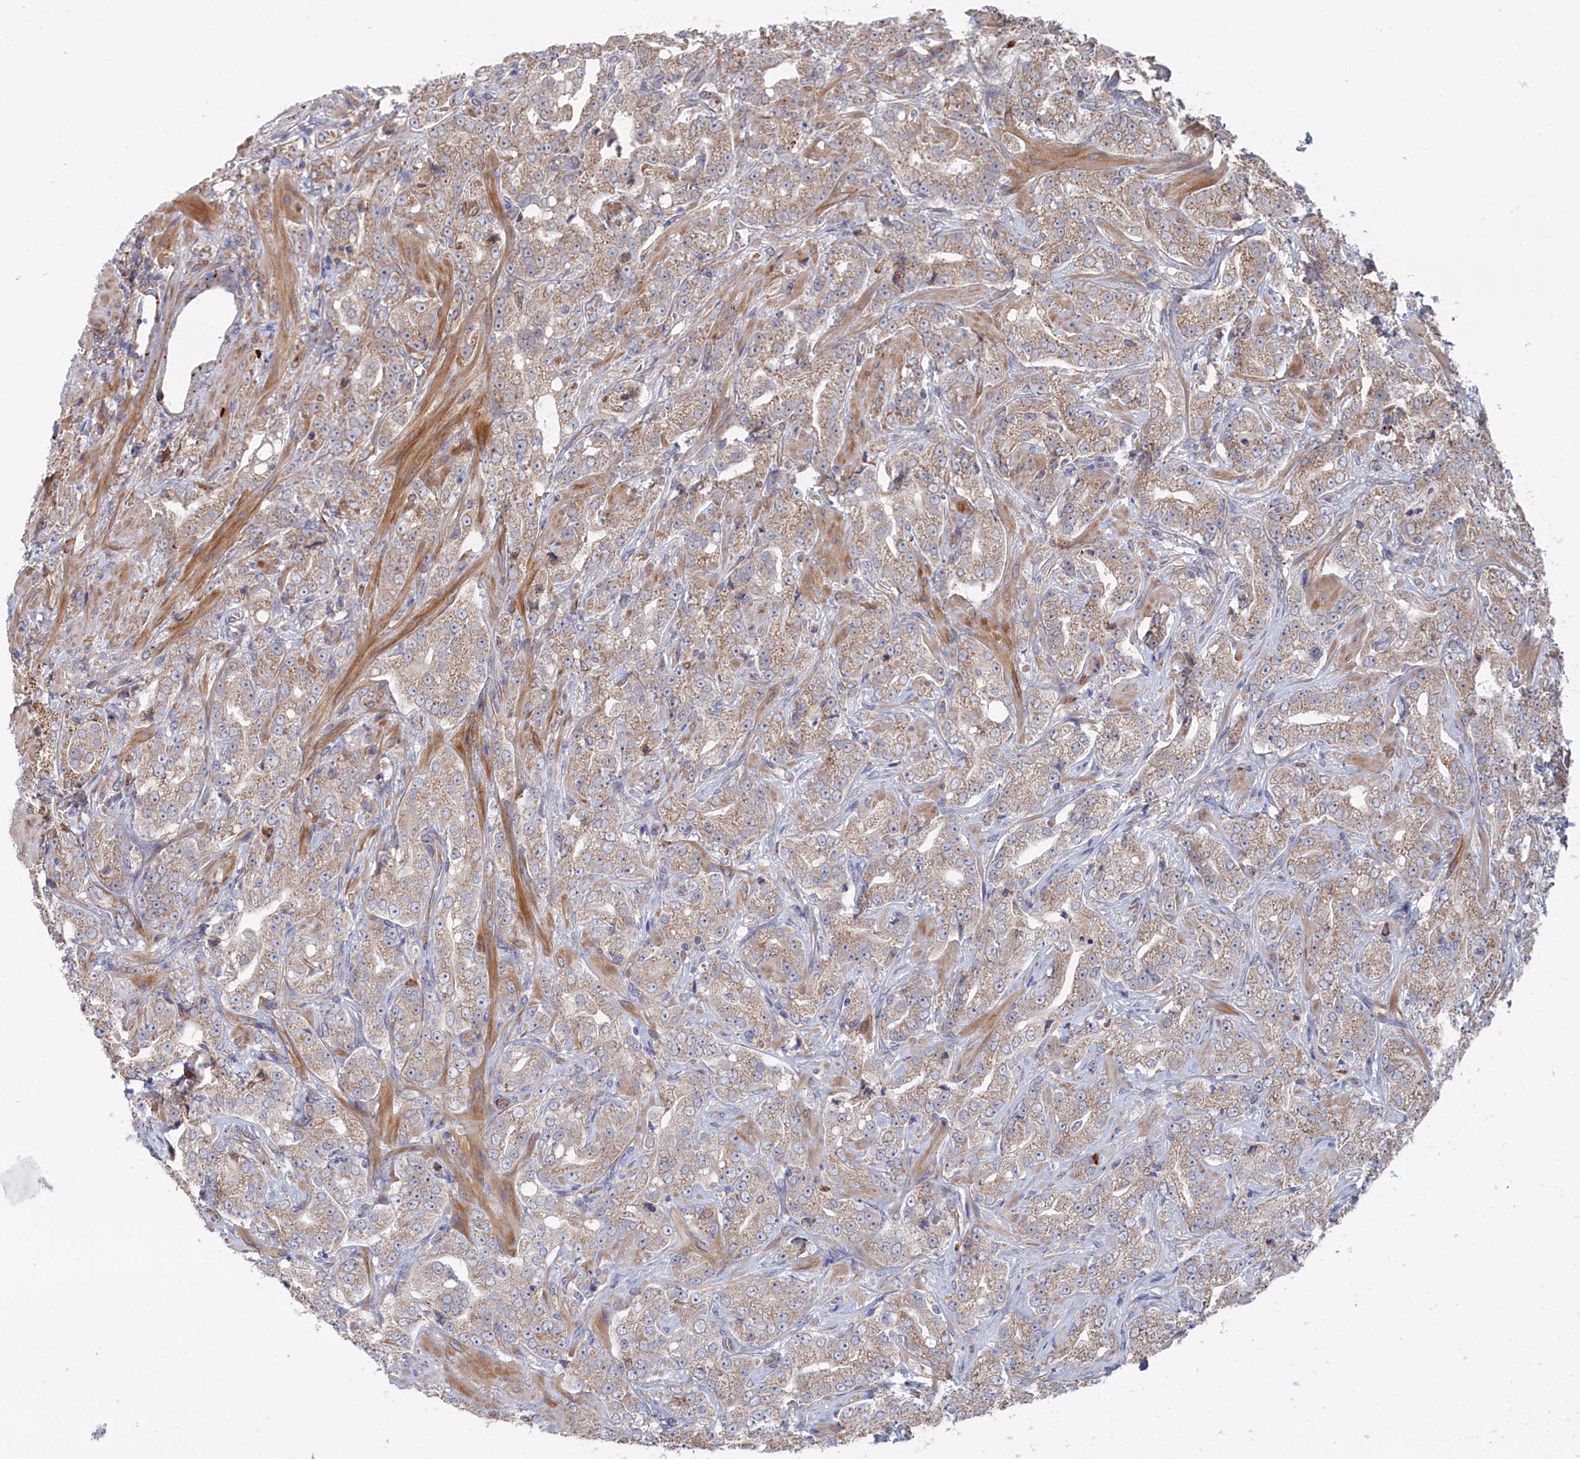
{"staining": {"intensity": "weak", "quantity": ">75%", "location": "cytoplasmic/membranous"}, "tissue": "prostate cancer", "cell_type": "Tumor cells", "image_type": "cancer", "snomed": [{"axis": "morphology", "description": "Adenocarcinoma, Low grade"}, {"axis": "topography", "description": "Prostate"}], "caption": "Prostate cancer (low-grade adenocarcinoma) was stained to show a protein in brown. There is low levels of weak cytoplasmic/membranous expression in about >75% of tumor cells. Ihc stains the protein in brown and the nuclei are stained blue.", "gene": "FILIP1L", "patient": {"sex": "male", "age": 67}}